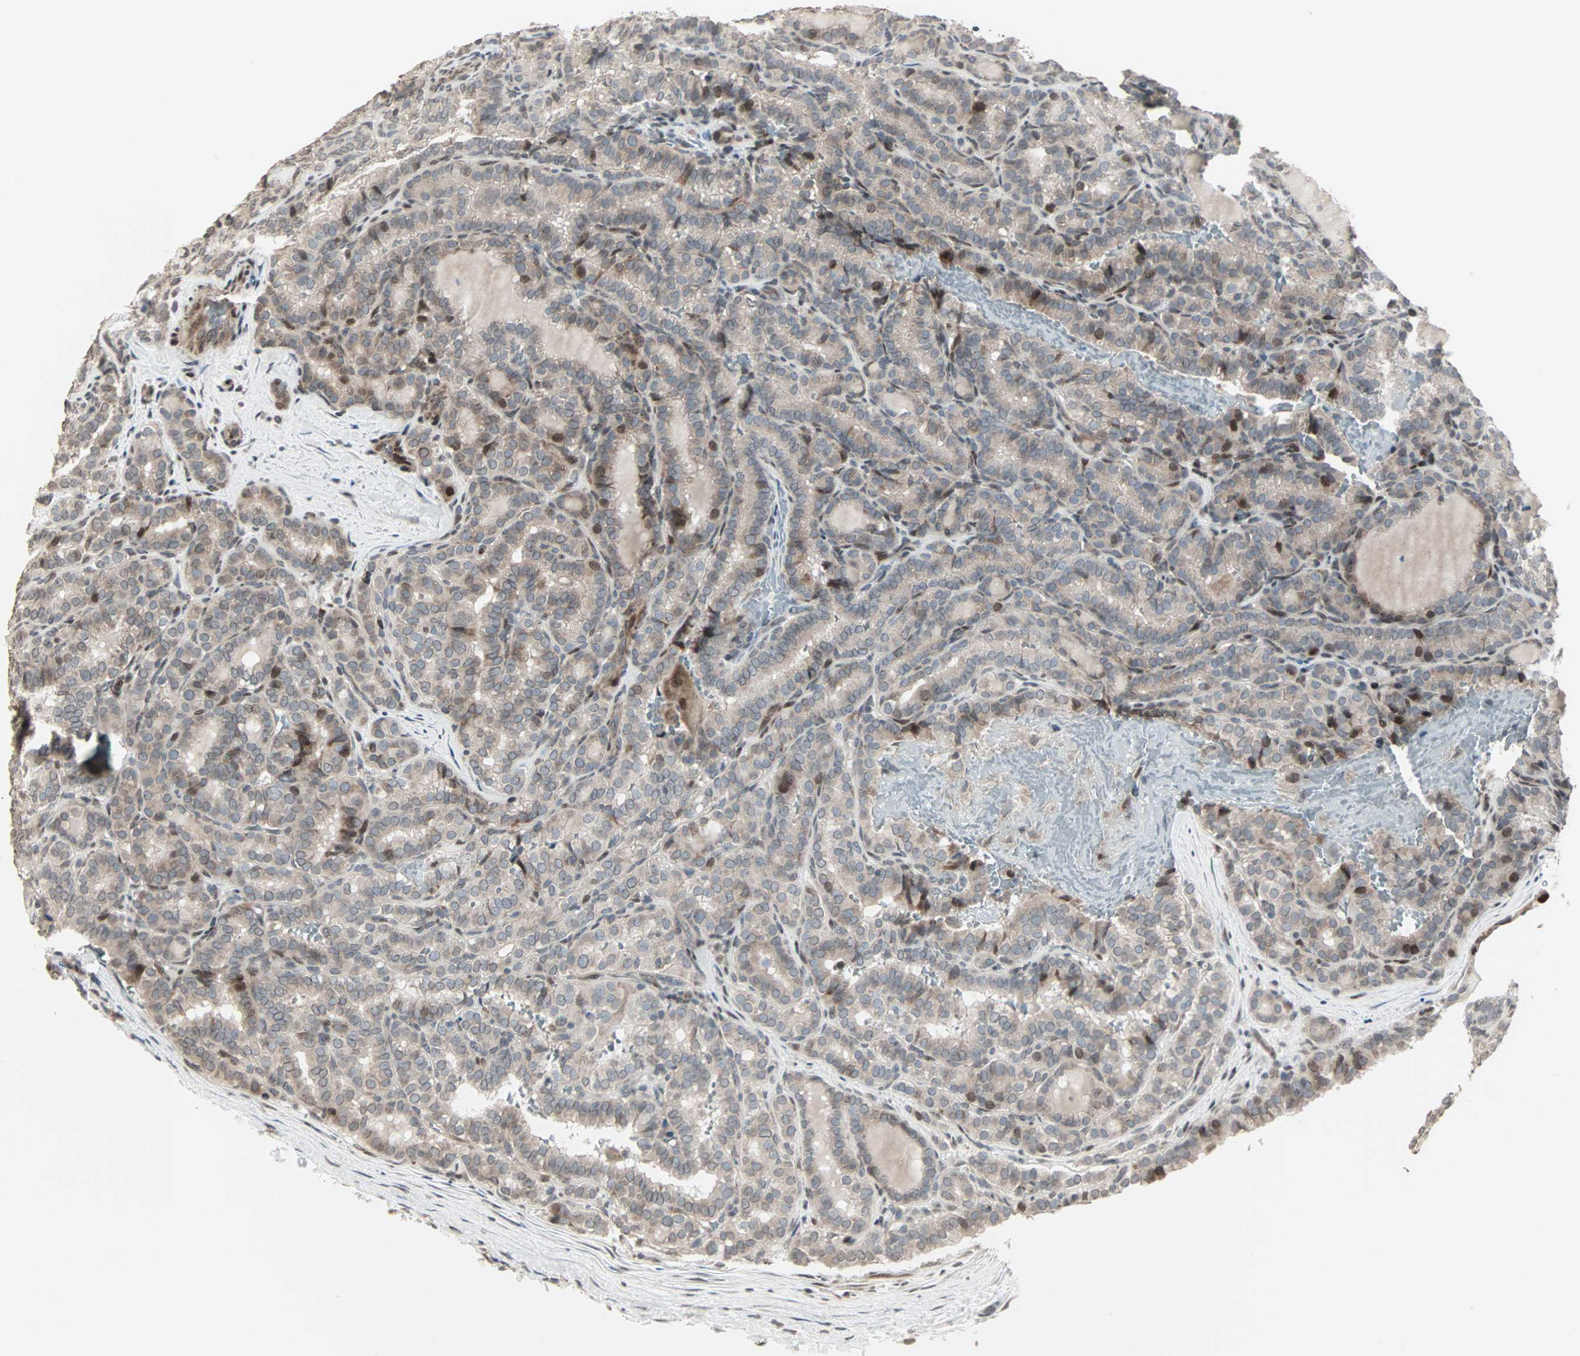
{"staining": {"intensity": "weak", "quantity": "<25%", "location": "cytoplasmic/membranous,nuclear"}, "tissue": "thyroid cancer", "cell_type": "Tumor cells", "image_type": "cancer", "snomed": [{"axis": "morphology", "description": "Normal tissue, NOS"}, {"axis": "morphology", "description": "Papillary adenocarcinoma, NOS"}, {"axis": "topography", "description": "Thyroid gland"}], "caption": "A micrograph of thyroid cancer stained for a protein exhibits no brown staining in tumor cells.", "gene": "CBLC", "patient": {"sex": "female", "age": 30}}